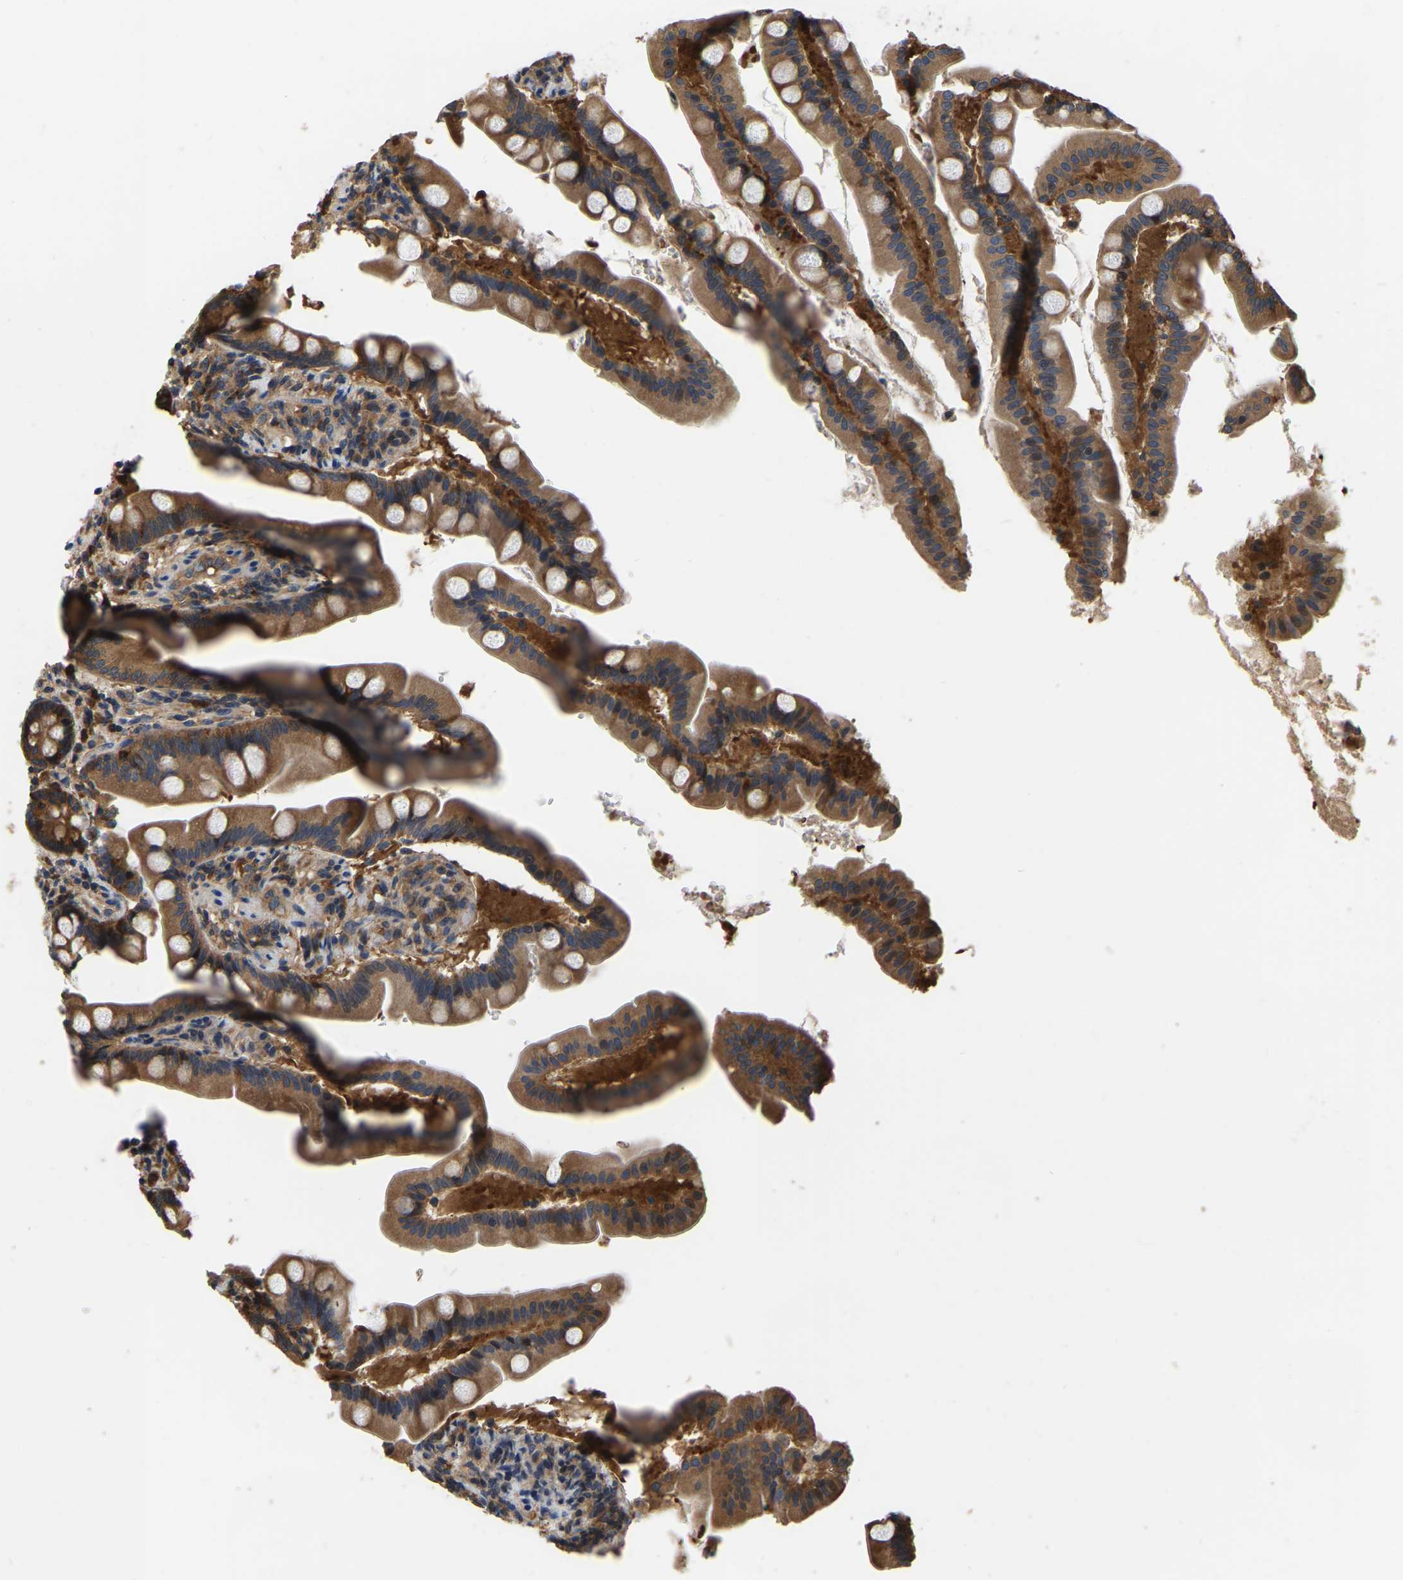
{"staining": {"intensity": "strong", "quantity": ">75%", "location": "cytoplasmic/membranous"}, "tissue": "small intestine", "cell_type": "Glandular cells", "image_type": "normal", "snomed": [{"axis": "morphology", "description": "Normal tissue, NOS"}, {"axis": "topography", "description": "Small intestine"}], "caption": "Immunohistochemistry (IHC) staining of normal small intestine, which reveals high levels of strong cytoplasmic/membranous expression in approximately >75% of glandular cells indicating strong cytoplasmic/membranous protein positivity. The staining was performed using DAB (brown) for protein detection and nuclei were counterstained in hematoxylin (blue).", "gene": "GARS1", "patient": {"sex": "female", "age": 56}}